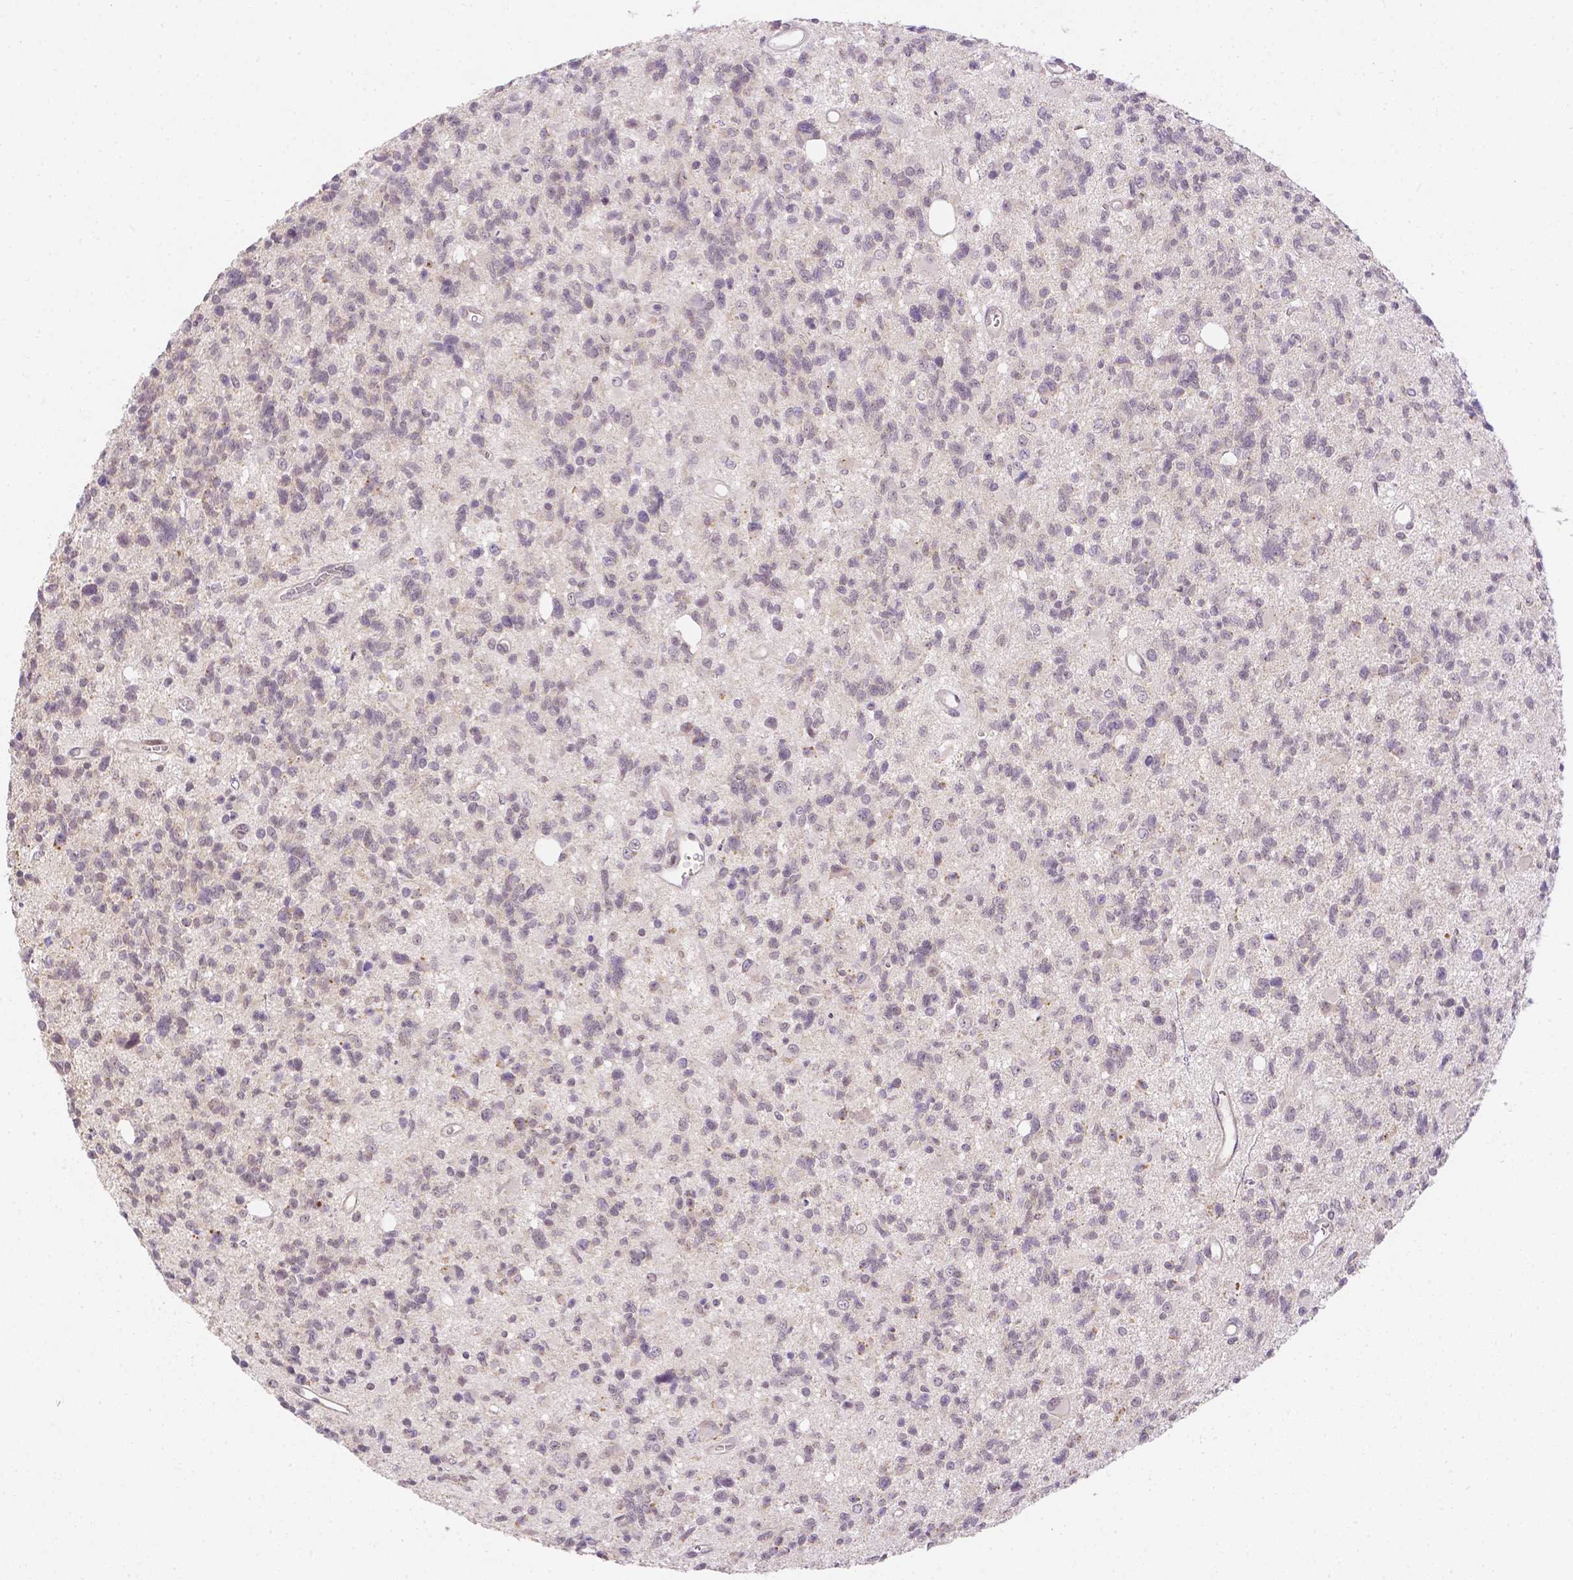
{"staining": {"intensity": "weak", "quantity": "<25%", "location": "nuclear"}, "tissue": "glioma", "cell_type": "Tumor cells", "image_type": "cancer", "snomed": [{"axis": "morphology", "description": "Glioma, malignant, High grade"}, {"axis": "topography", "description": "Brain"}], "caption": "Image shows no protein expression in tumor cells of malignant high-grade glioma tissue.", "gene": "ZNF280B", "patient": {"sex": "male", "age": 29}}